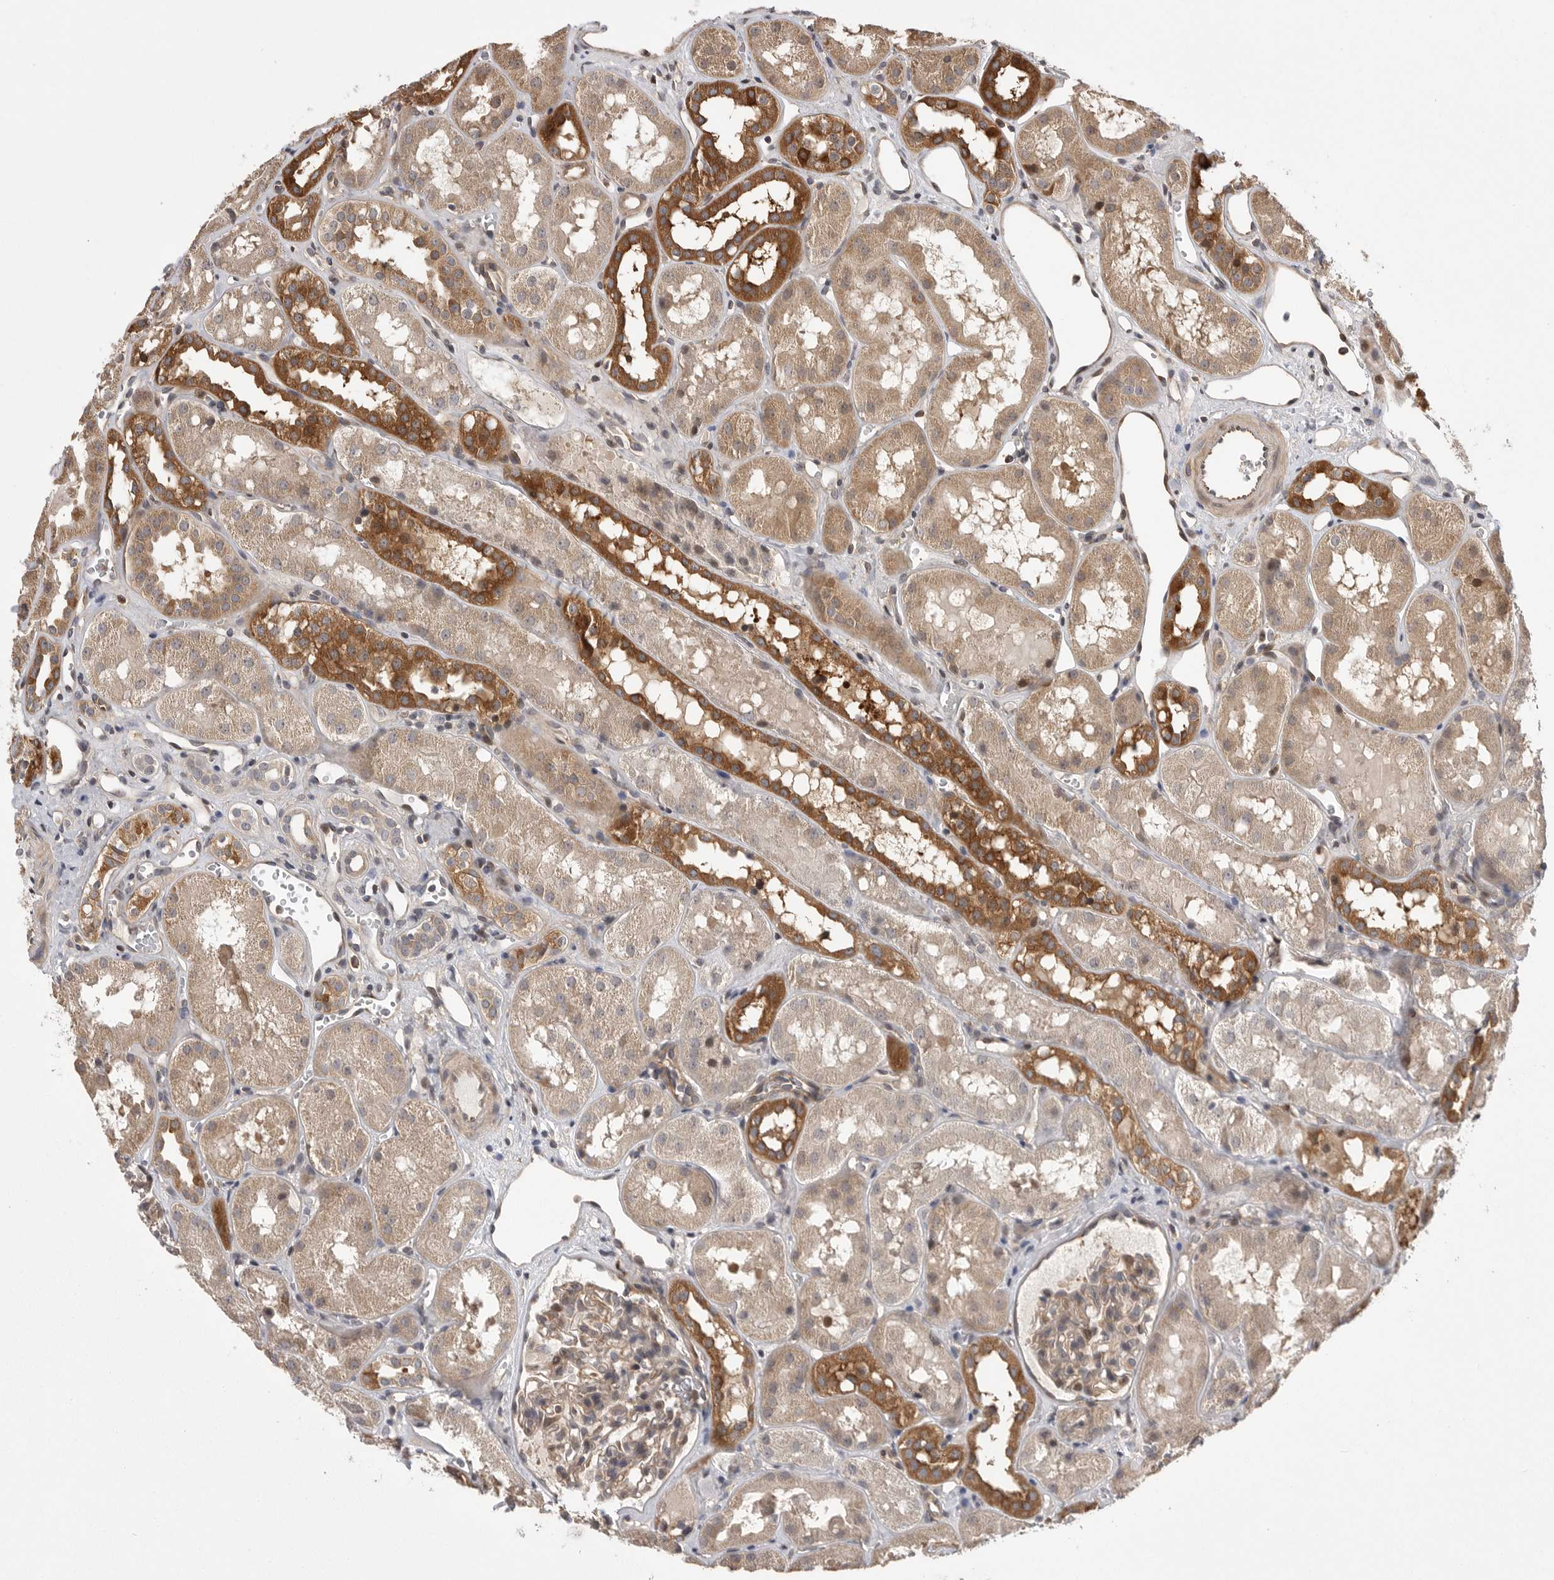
{"staining": {"intensity": "moderate", "quantity": "<25%", "location": "nuclear"}, "tissue": "kidney", "cell_type": "Cells in glomeruli", "image_type": "normal", "snomed": [{"axis": "morphology", "description": "Normal tissue, NOS"}, {"axis": "topography", "description": "Kidney"}], "caption": "Benign kidney exhibits moderate nuclear positivity in approximately <25% of cells in glomeruli (brown staining indicates protein expression, while blue staining denotes nuclei)..", "gene": "OXR1", "patient": {"sex": "male", "age": 16}}